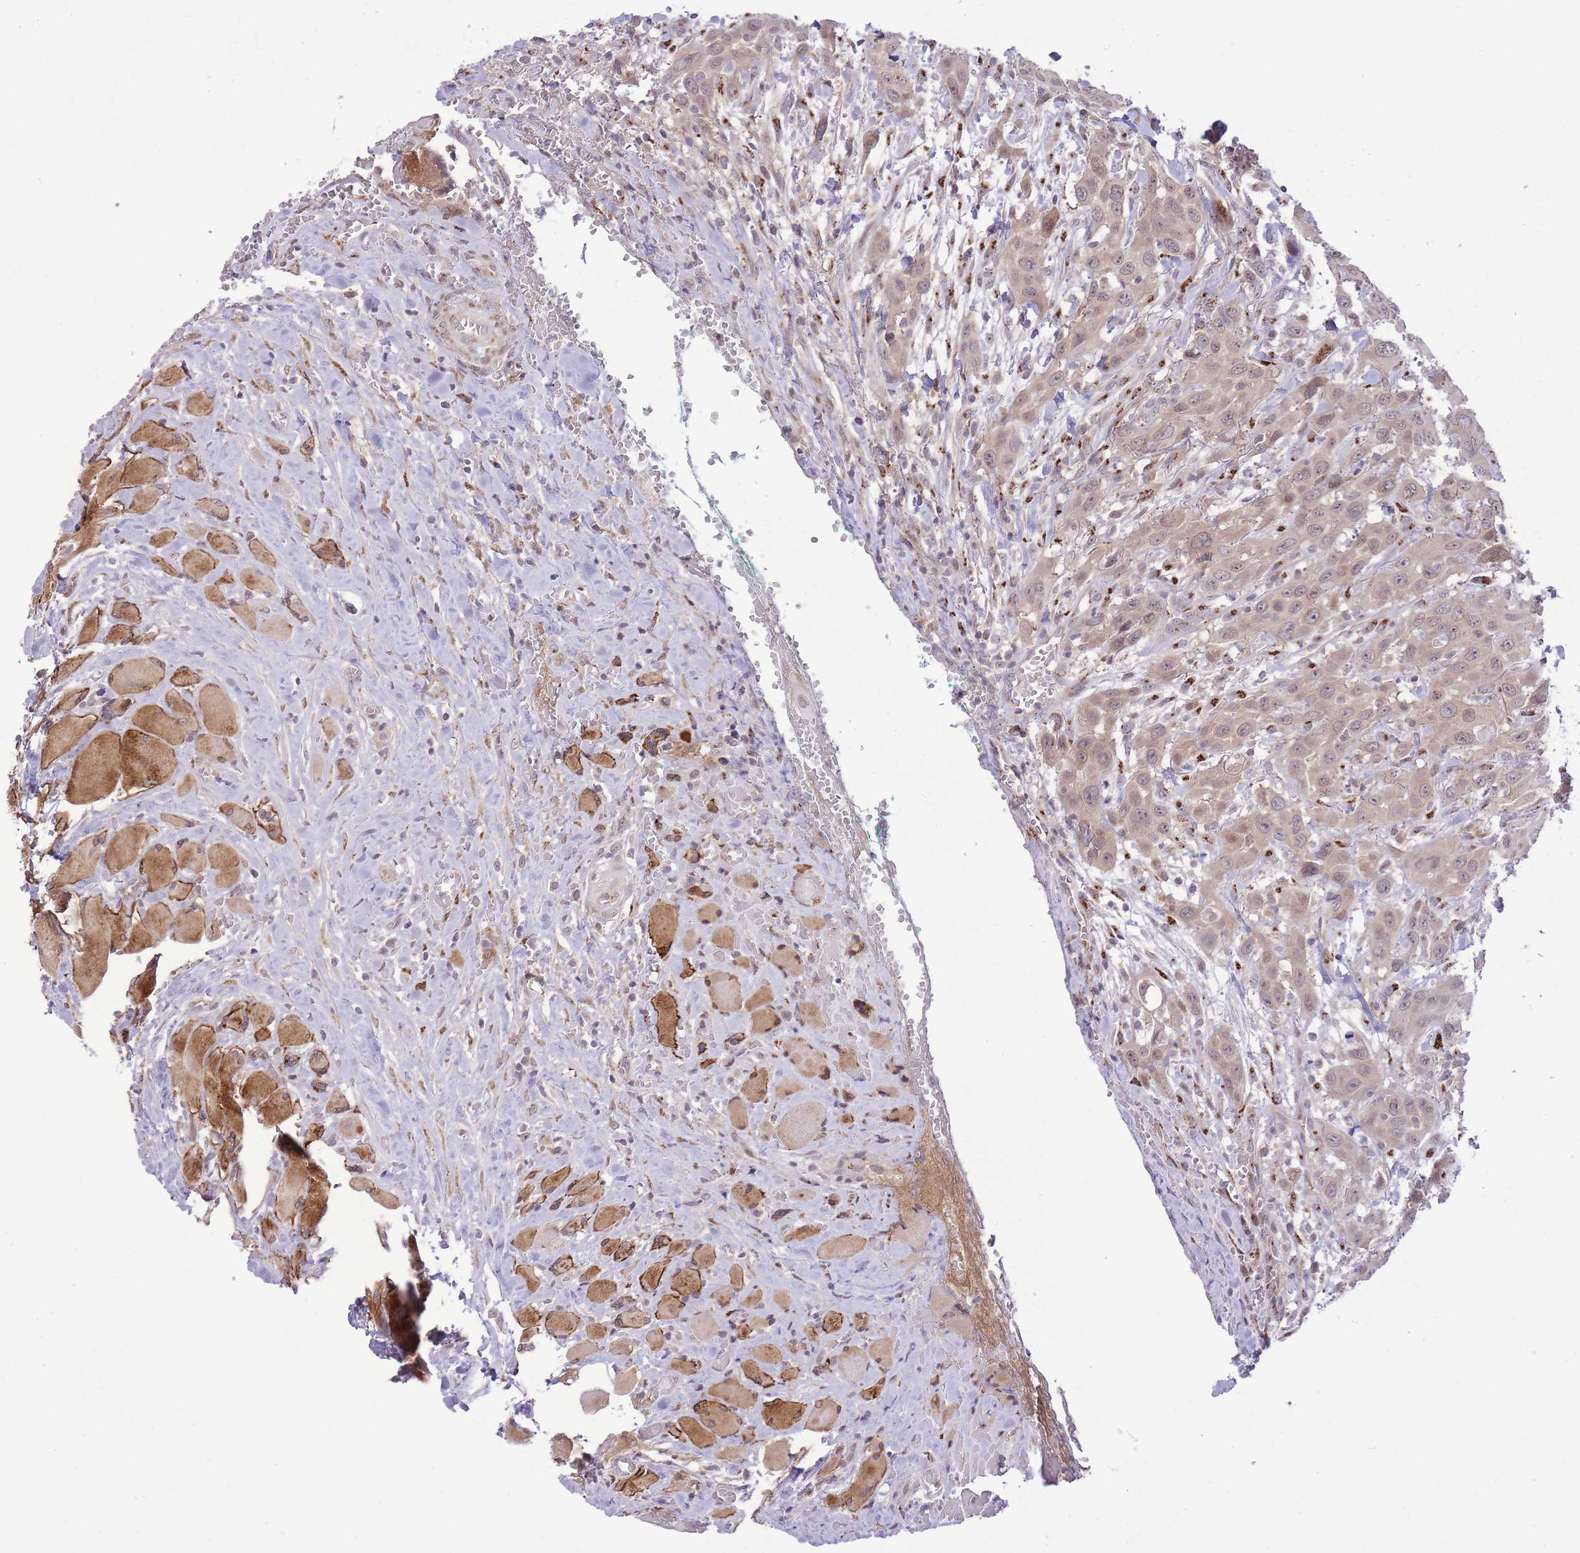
{"staining": {"intensity": "weak", "quantity": "<25%", "location": "cytoplasmic/membranous"}, "tissue": "head and neck cancer", "cell_type": "Tumor cells", "image_type": "cancer", "snomed": [{"axis": "morphology", "description": "Squamous cell carcinoma, NOS"}, {"axis": "topography", "description": "Head-Neck"}], "caption": "High power microscopy photomicrograph of an IHC micrograph of head and neck cancer, revealing no significant expression in tumor cells.", "gene": "ZBED5", "patient": {"sex": "male", "age": 81}}